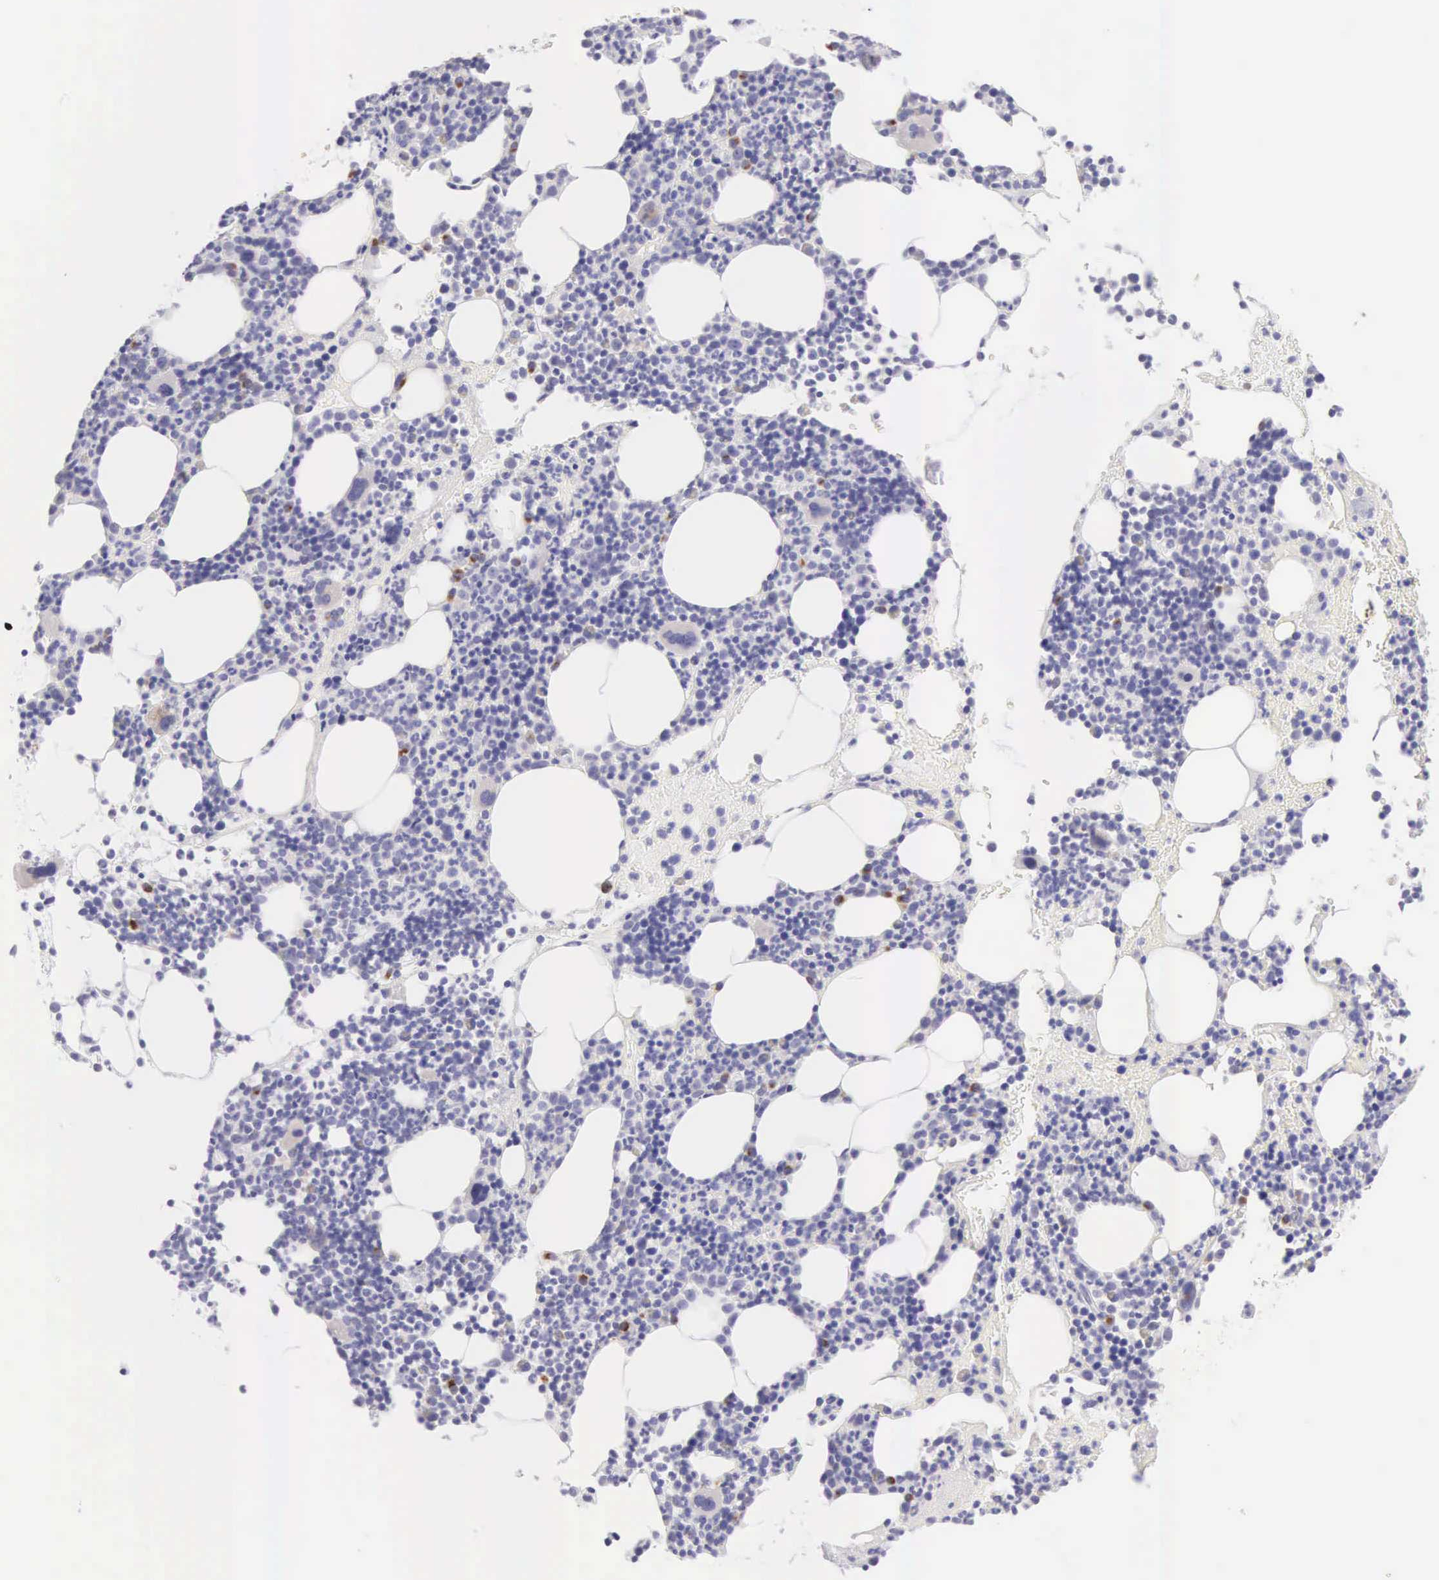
{"staining": {"intensity": "moderate", "quantity": "<25%", "location": "cytoplasmic/membranous"}, "tissue": "bone marrow", "cell_type": "Hematopoietic cells", "image_type": "normal", "snomed": [{"axis": "morphology", "description": "Normal tissue, NOS"}, {"axis": "topography", "description": "Bone marrow"}], "caption": "Brown immunohistochemical staining in normal bone marrow displays moderate cytoplasmic/membranous expression in about <25% of hematopoietic cells.", "gene": "ARFGAP3", "patient": {"sex": "male", "age": 82}}